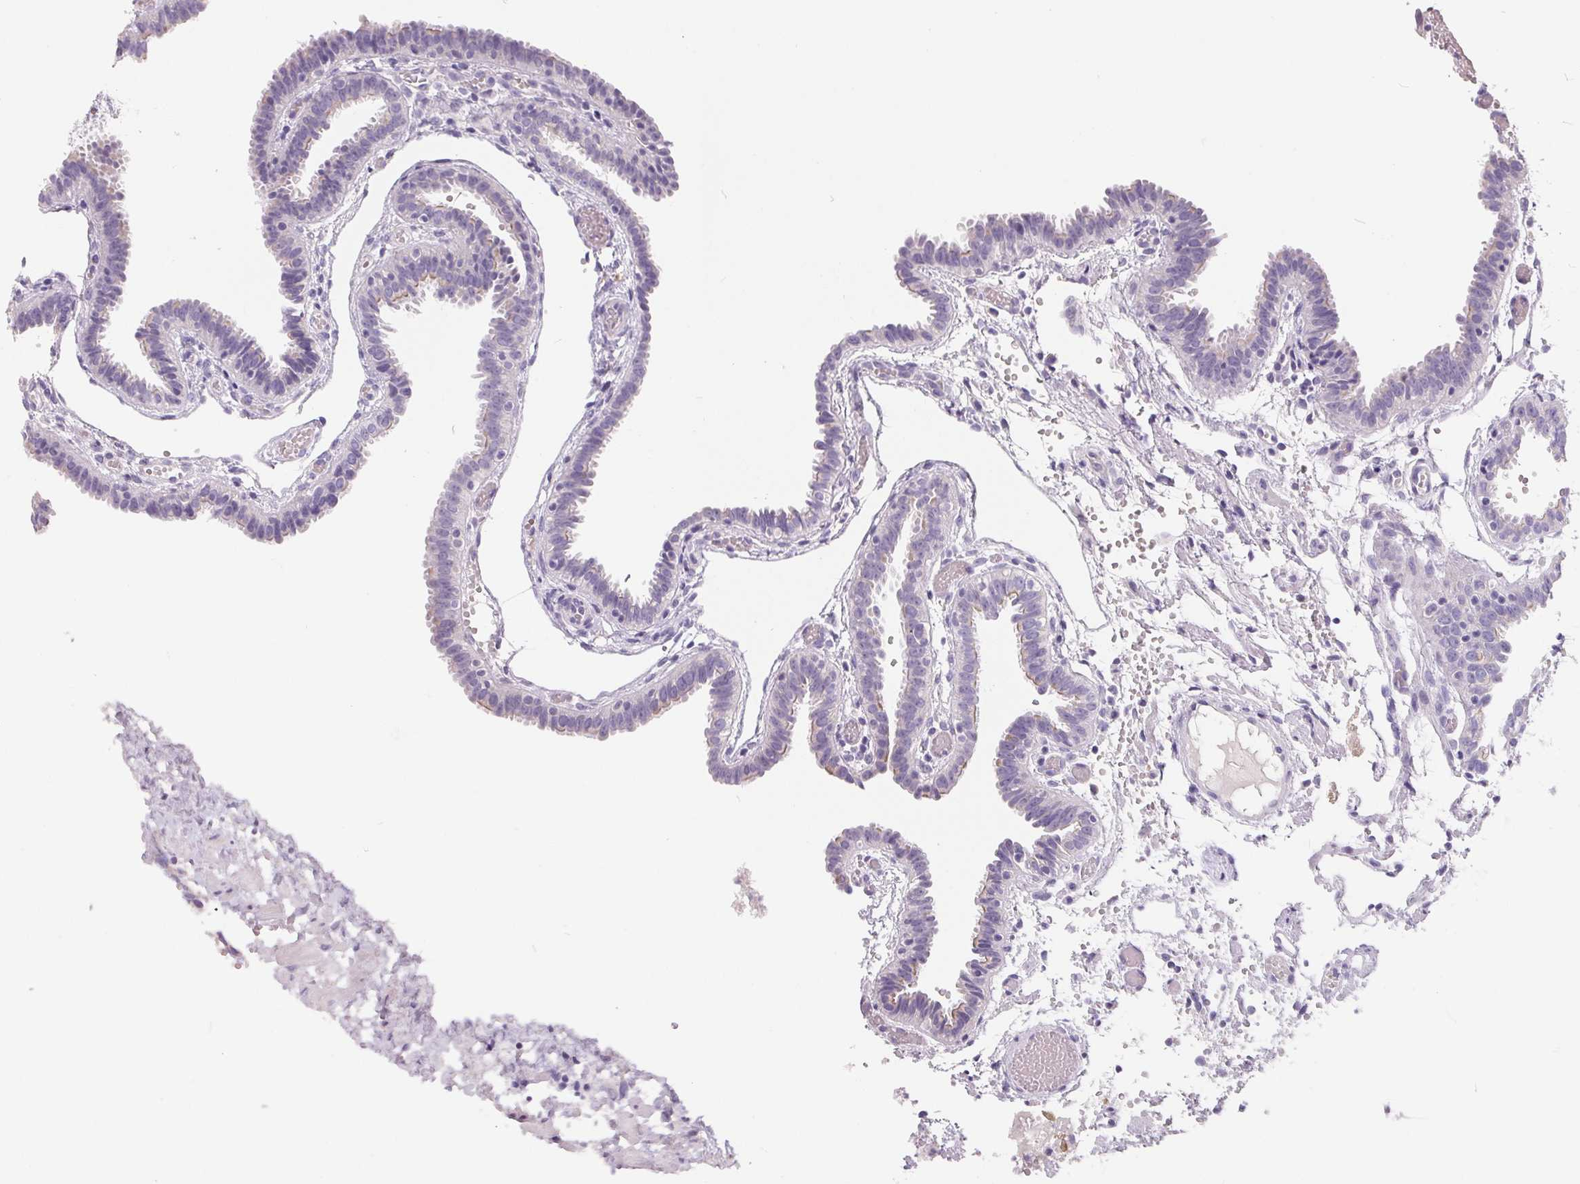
{"staining": {"intensity": "negative", "quantity": "none", "location": "none"}, "tissue": "fallopian tube", "cell_type": "Glandular cells", "image_type": "normal", "snomed": [{"axis": "morphology", "description": "Normal tissue, NOS"}, {"axis": "topography", "description": "Fallopian tube"}], "caption": "Unremarkable fallopian tube was stained to show a protein in brown. There is no significant expression in glandular cells. (DAB IHC, high magnification).", "gene": "FDX1", "patient": {"sex": "female", "age": 37}}